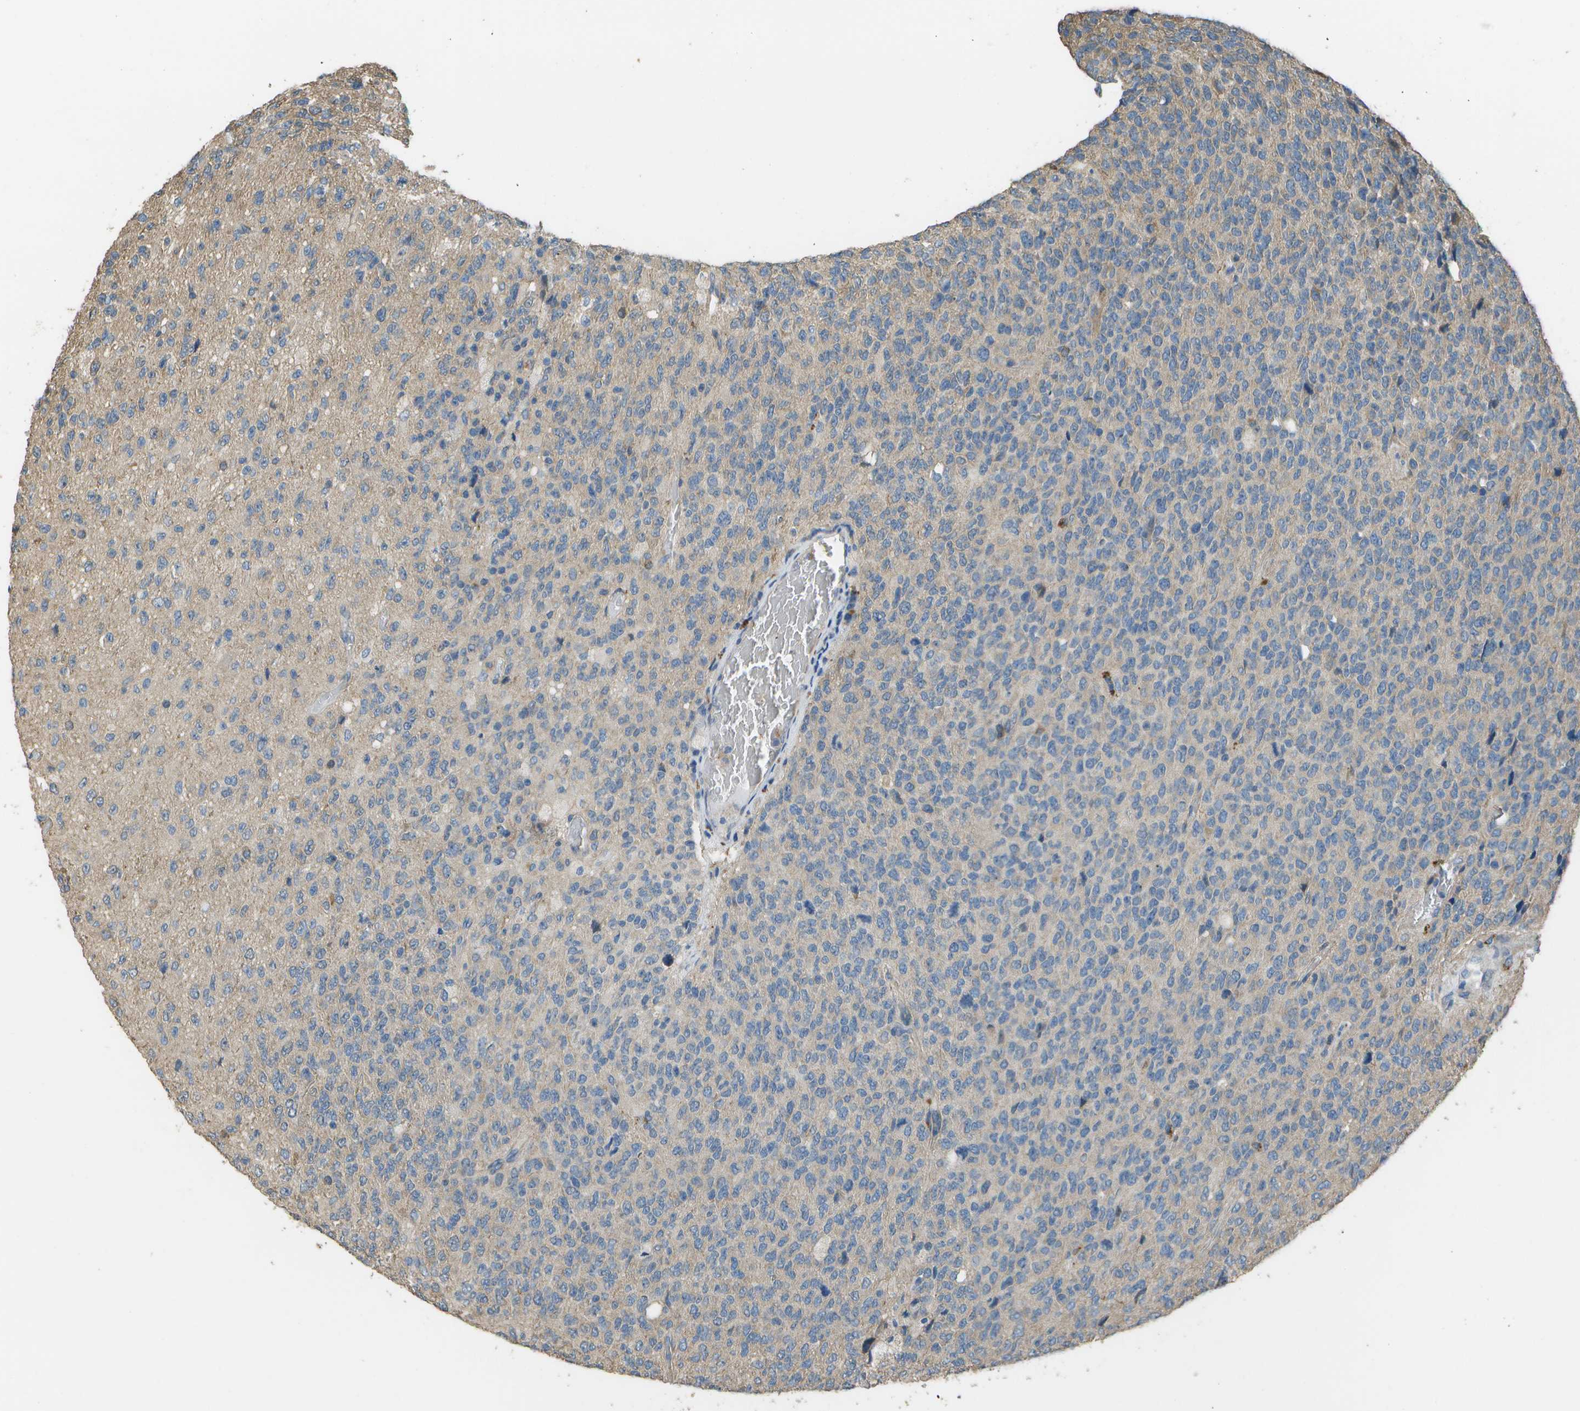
{"staining": {"intensity": "negative", "quantity": "none", "location": "none"}, "tissue": "glioma", "cell_type": "Tumor cells", "image_type": "cancer", "snomed": [{"axis": "morphology", "description": "Glioma, malignant, High grade"}, {"axis": "topography", "description": "pancreas cauda"}], "caption": "This is a image of immunohistochemistry (IHC) staining of malignant high-grade glioma, which shows no staining in tumor cells.", "gene": "CLNS1A", "patient": {"sex": "male", "age": 60}}